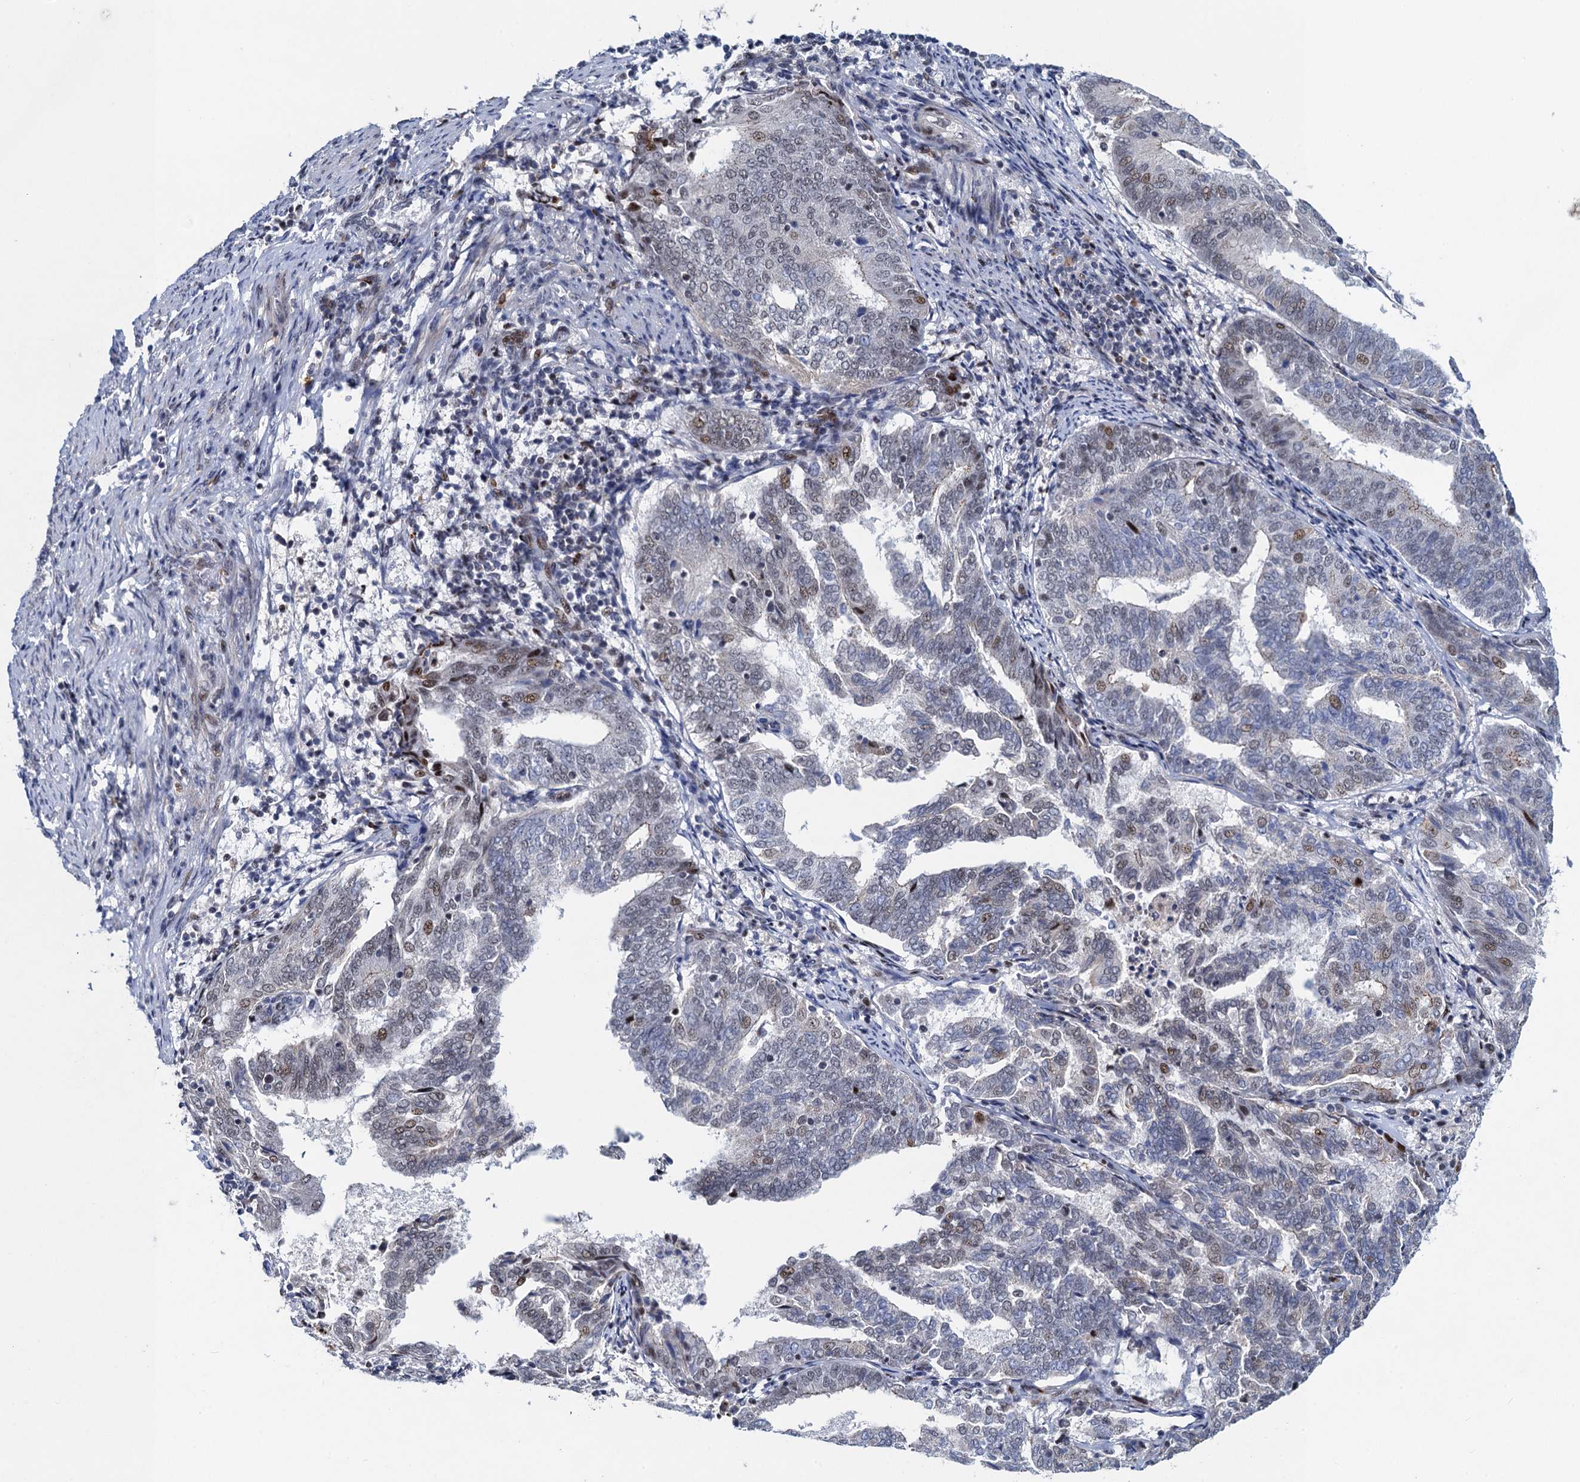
{"staining": {"intensity": "weak", "quantity": "<25%", "location": "nuclear"}, "tissue": "endometrial cancer", "cell_type": "Tumor cells", "image_type": "cancer", "snomed": [{"axis": "morphology", "description": "Adenocarcinoma, NOS"}, {"axis": "topography", "description": "Endometrium"}], "caption": "High power microscopy photomicrograph of an immunohistochemistry (IHC) histopathology image of endometrial cancer (adenocarcinoma), revealing no significant staining in tumor cells. (Immunohistochemistry, brightfield microscopy, high magnification).", "gene": "ATOSA", "patient": {"sex": "female", "age": 80}}